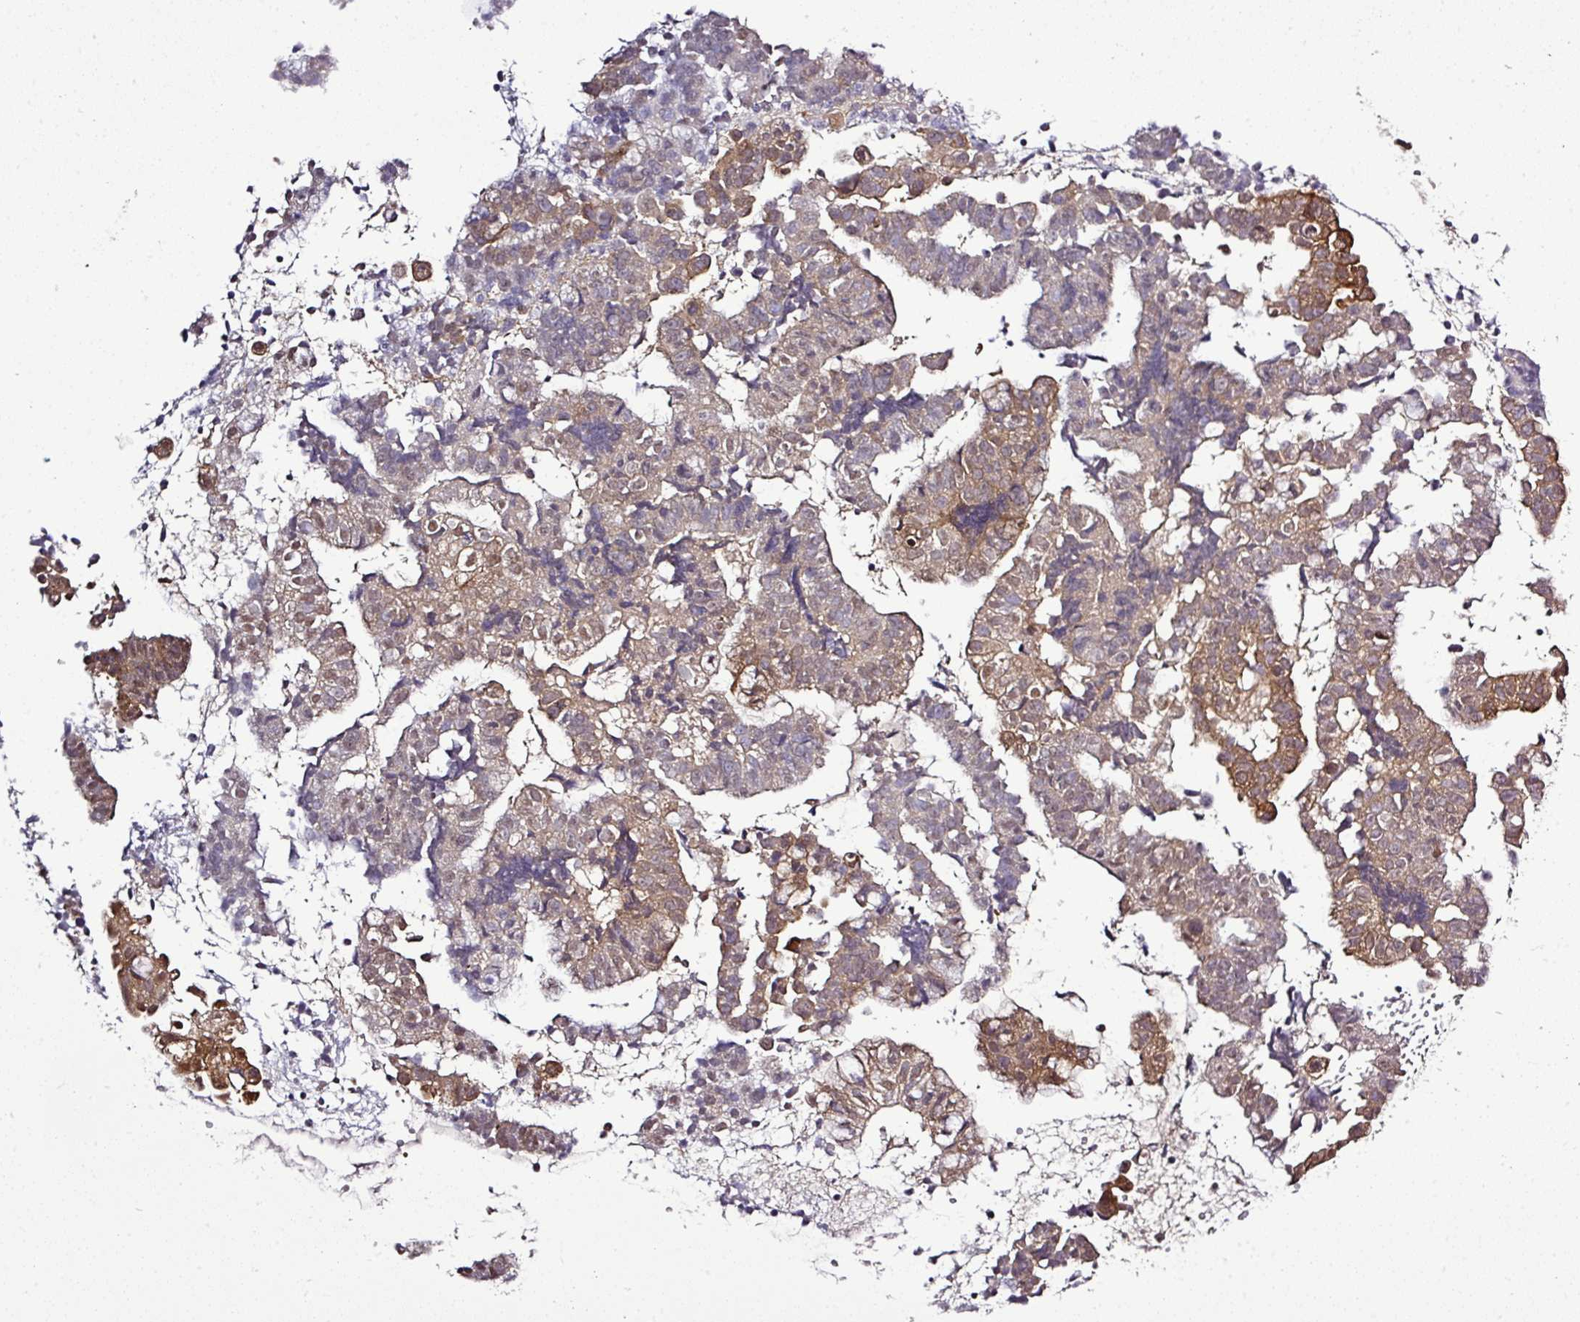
{"staining": {"intensity": "moderate", "quantity": "<25%", "location": "cytoplasmic/membranous"}, "tissue": "endometrial cancer", "cell_type": "Tumor cells", "image_type": "cancer", "snomed": [{"axis": "morphology", "description": "Adenocarcinoma, NOS"}, {"axis": "topography", "description": "Endometrium"}], "caption": "Protein expression analysis of endometrial cancer (adenocarcinoma) exhibits moderate cytoplasmic/membranous expression in approximately <25% of tumor cells.", "gene": "TMEM107", "patient": {"sex": "female", "age": 76}}